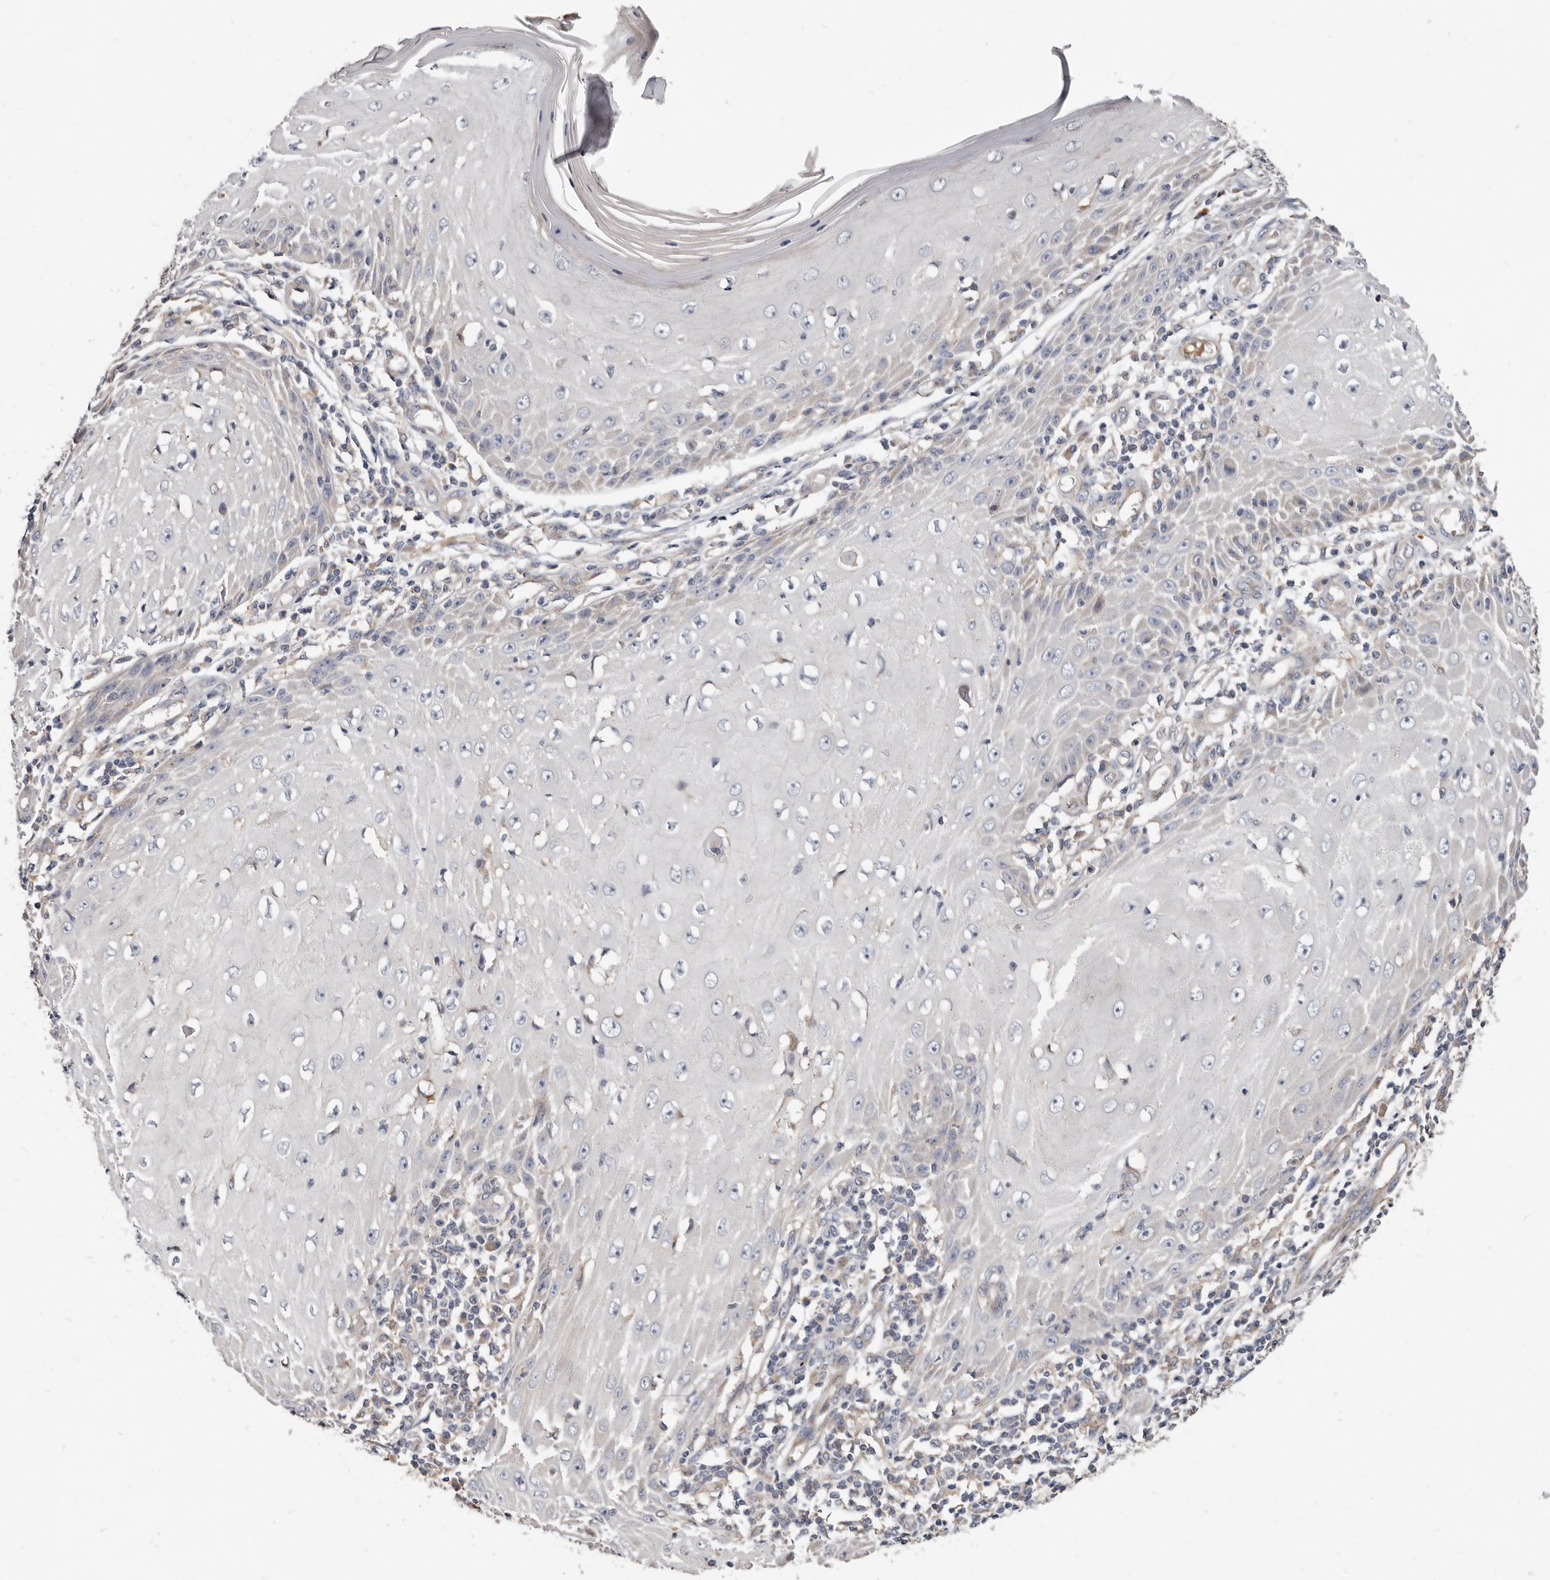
{"staining": {"intensity": "negative", "quantity": "none", "location": "none"}, "tissue": "skin cancer", "cell_type": "Tumor cells", "image_type": "cancer", "snomed": [{"axis": "morphology", "description": "Squamous cell carcinoma, NOS"}, {"axis": "topography", "description": "Skin"}], "caption": "This micrograph is of skin cancer stained with IHC to label a protein in brown with the nuclei are counter-stained blue. There is no staining in tumor cells. Brightfield microscopy of immunohistochemistry stained with DAB (3,3'-diaminobenzidine) (brown) and hematoxylin (blue), captured at high magnification.", "gene": "ASIC5", "patient": {"sex": "female", "age": 73}}